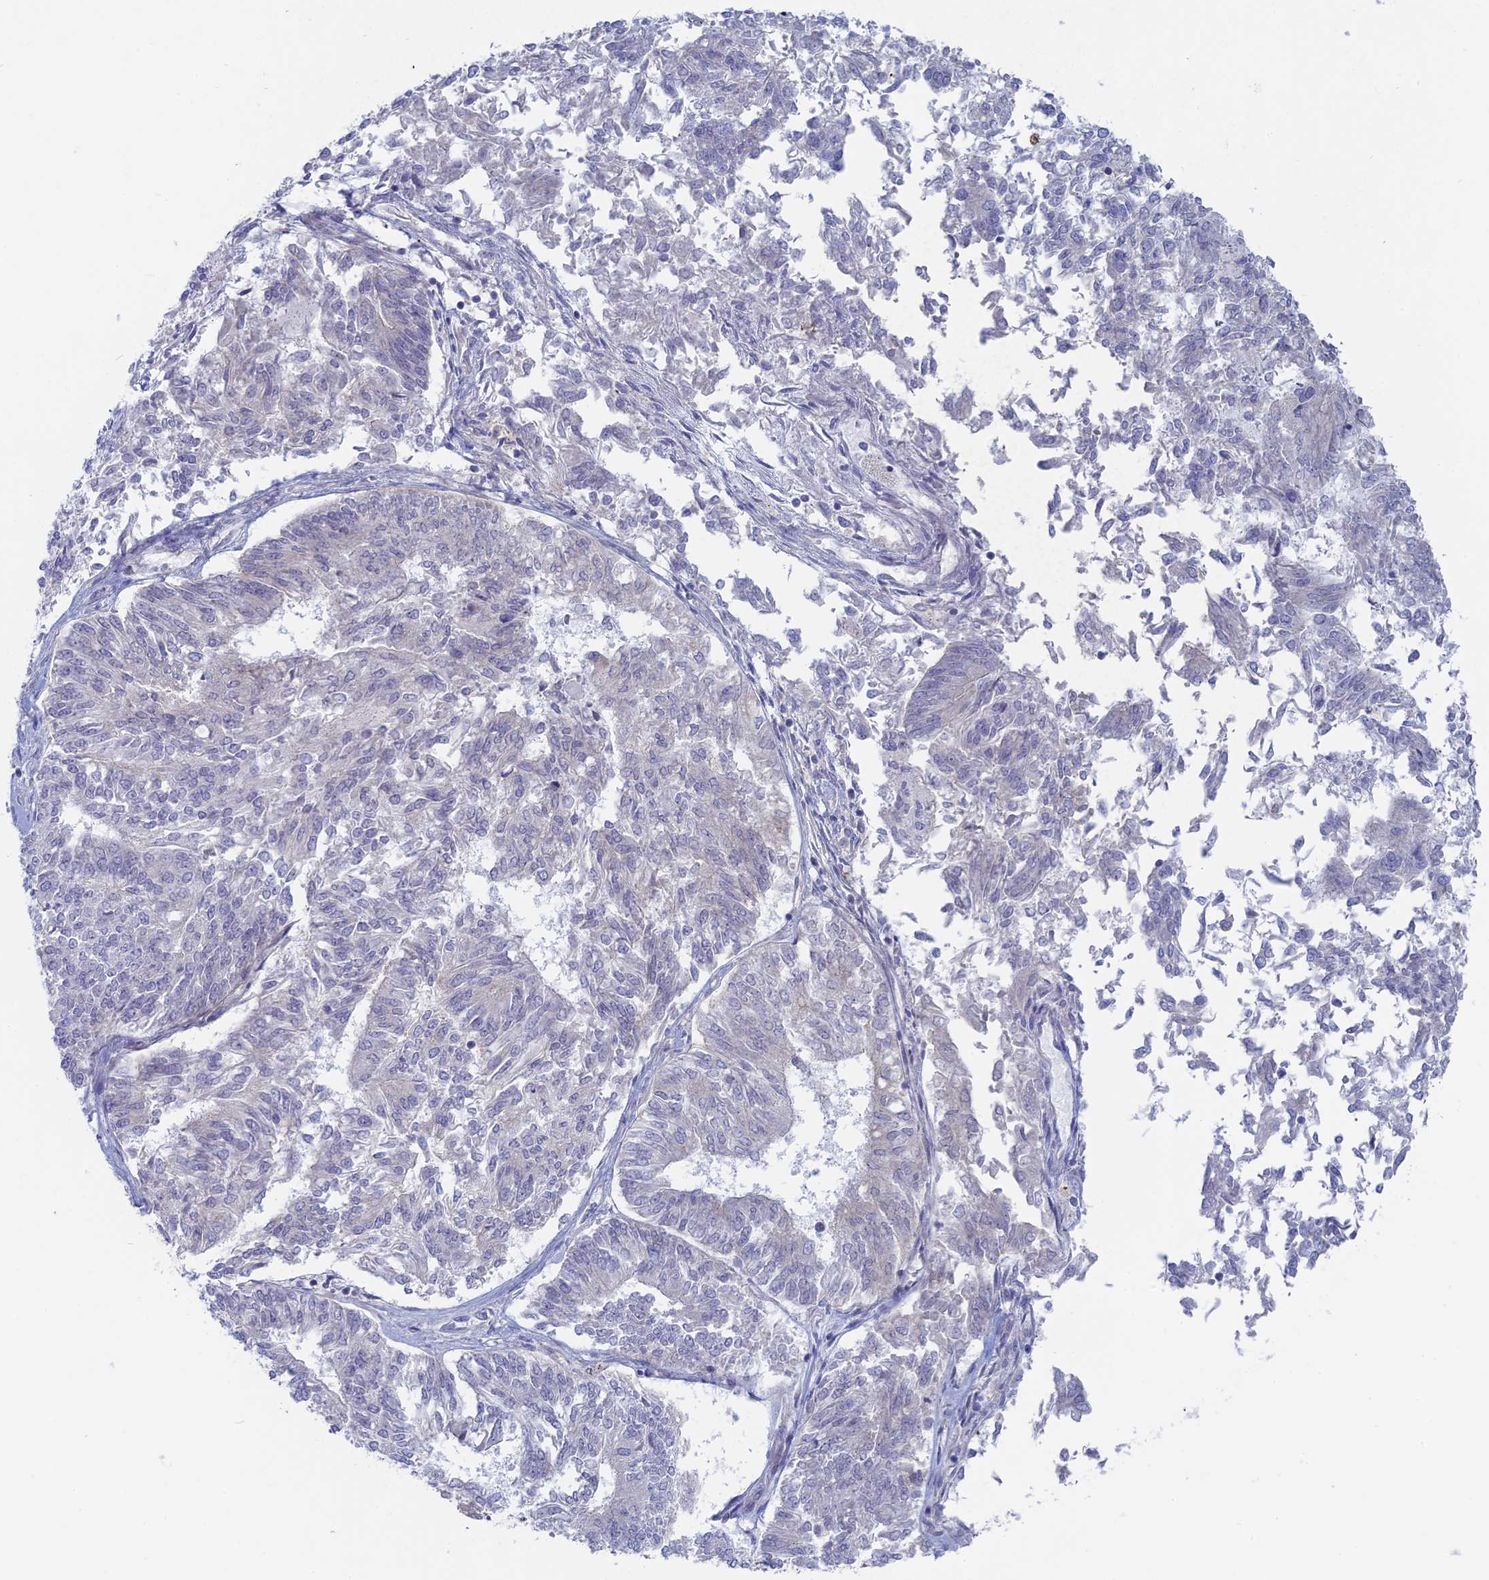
{"staining": {"intensity": "negative", "quantity": "none", "location": "none"}, "tissue": "endometrial cancer", "cell_type": "Tumor cells", "image_type": "cancer", "snomed": [{"axis": "morphology", "description": "Adenocarcinoma, NOS"}, {"axis": "topography", "description": "Endometrium"}], "caption": "Immunohistochemical staining of human endometrial cancer (adenocarcinoma) reveals no significant expression in tumor cells.", "gene": "TBC1D30", "patient": {"sex": "female", "age": 58}}